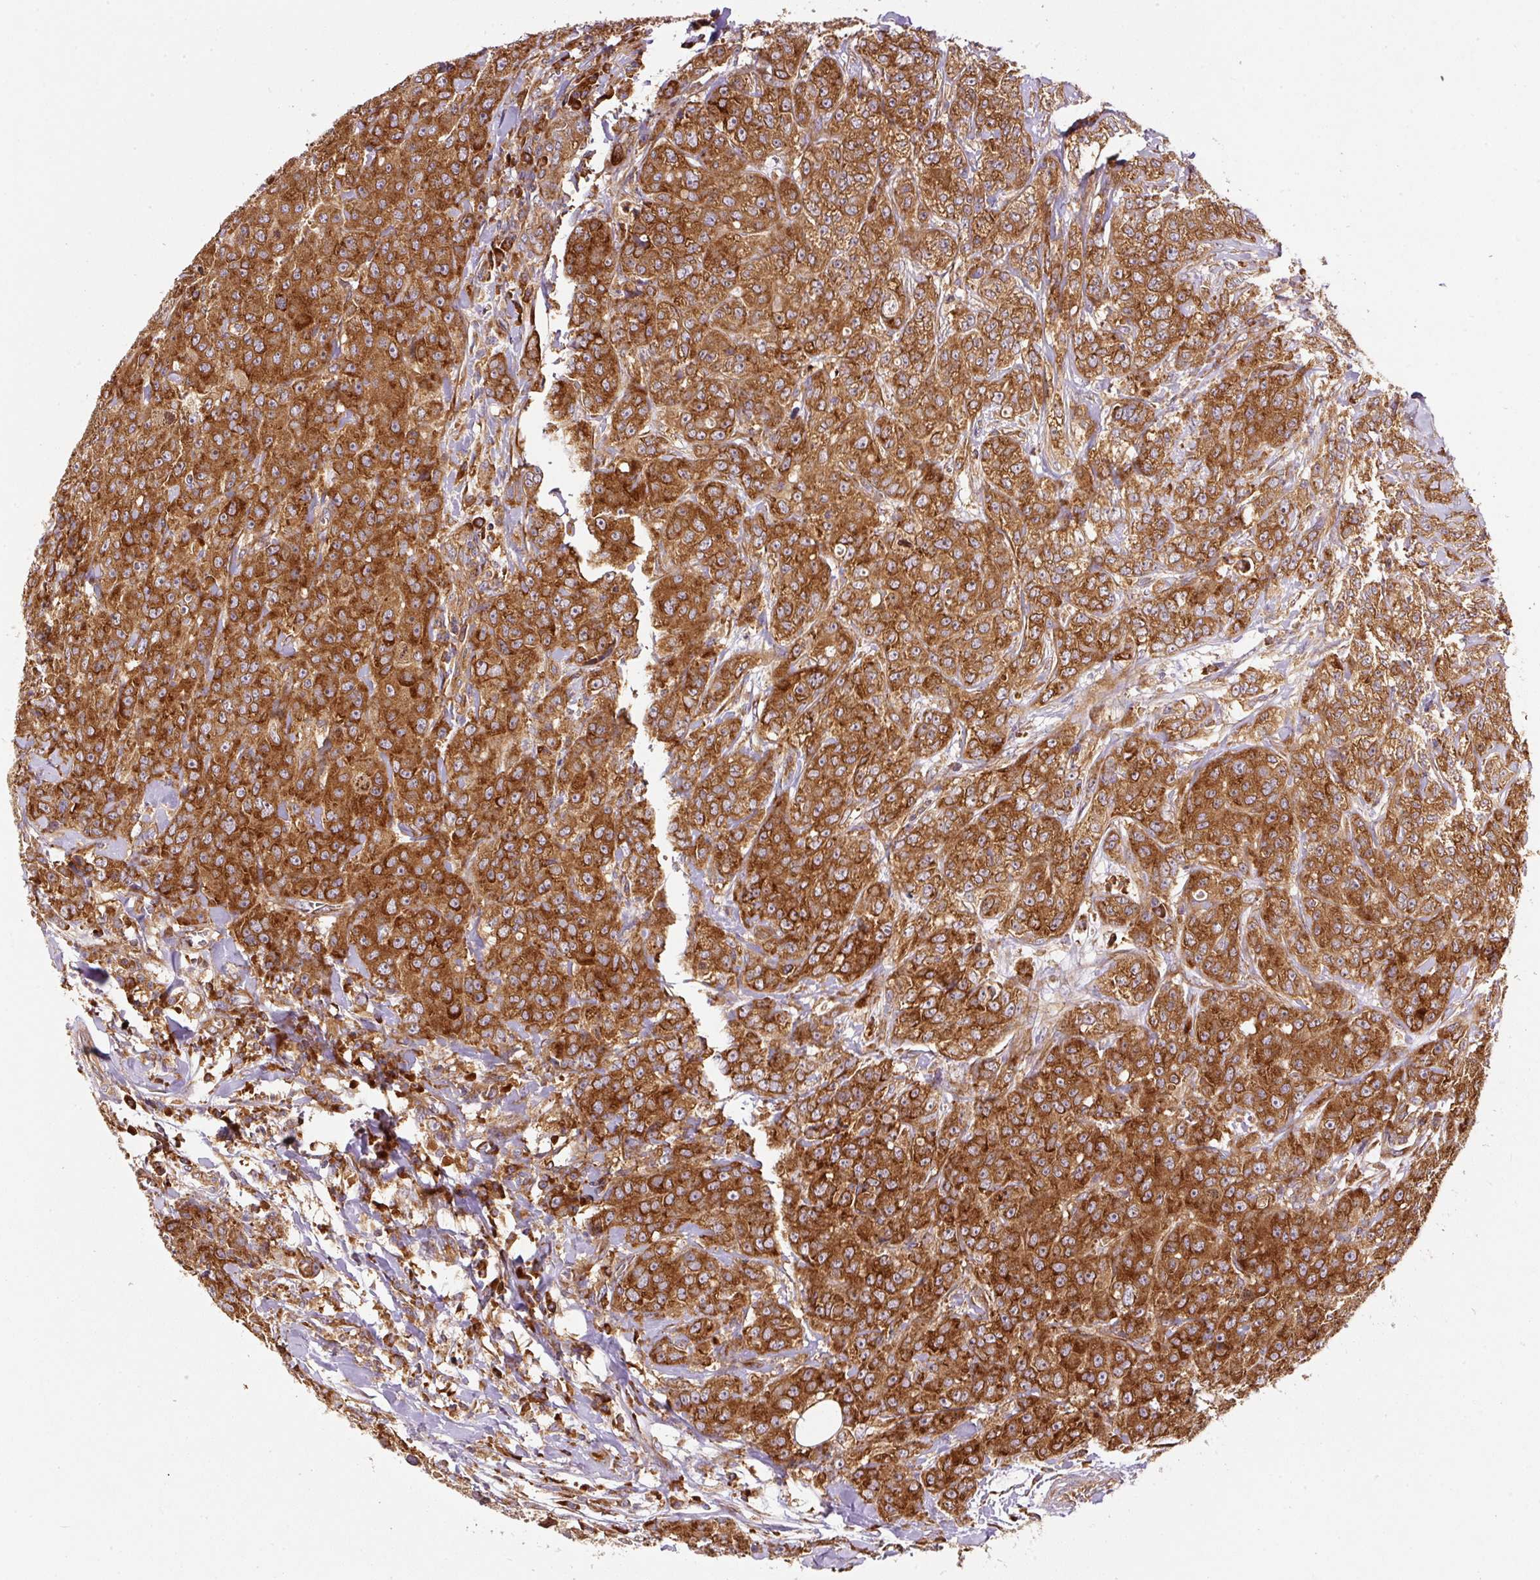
{"staining": {"intensity": "strong", "quantity": ">75%", "location": "cytoplasmic/membranous"}, "tissue": "breast cancer", "cell_type": "Tumor cells", "image_type": "cancer", "snomed": [{"axis": "morphology", "description": "Duct carcinoma"}, {"axis": "topography", "description": "Breast"}], "caption": "A photomicrograph of human breast cancer (infiltrating ductal carcinoma) stained for a protein exhibits strong cytoplasmic/membranous brown staining in tumor cells. (Stains: DAB (3,3'-diaminobenzidine) in brown, nuclei in blue, Microscopy: brightfield microscopy at high magnification).", "gene": "EIF2S2", "patient": {"sex": "female", "age": 43}}